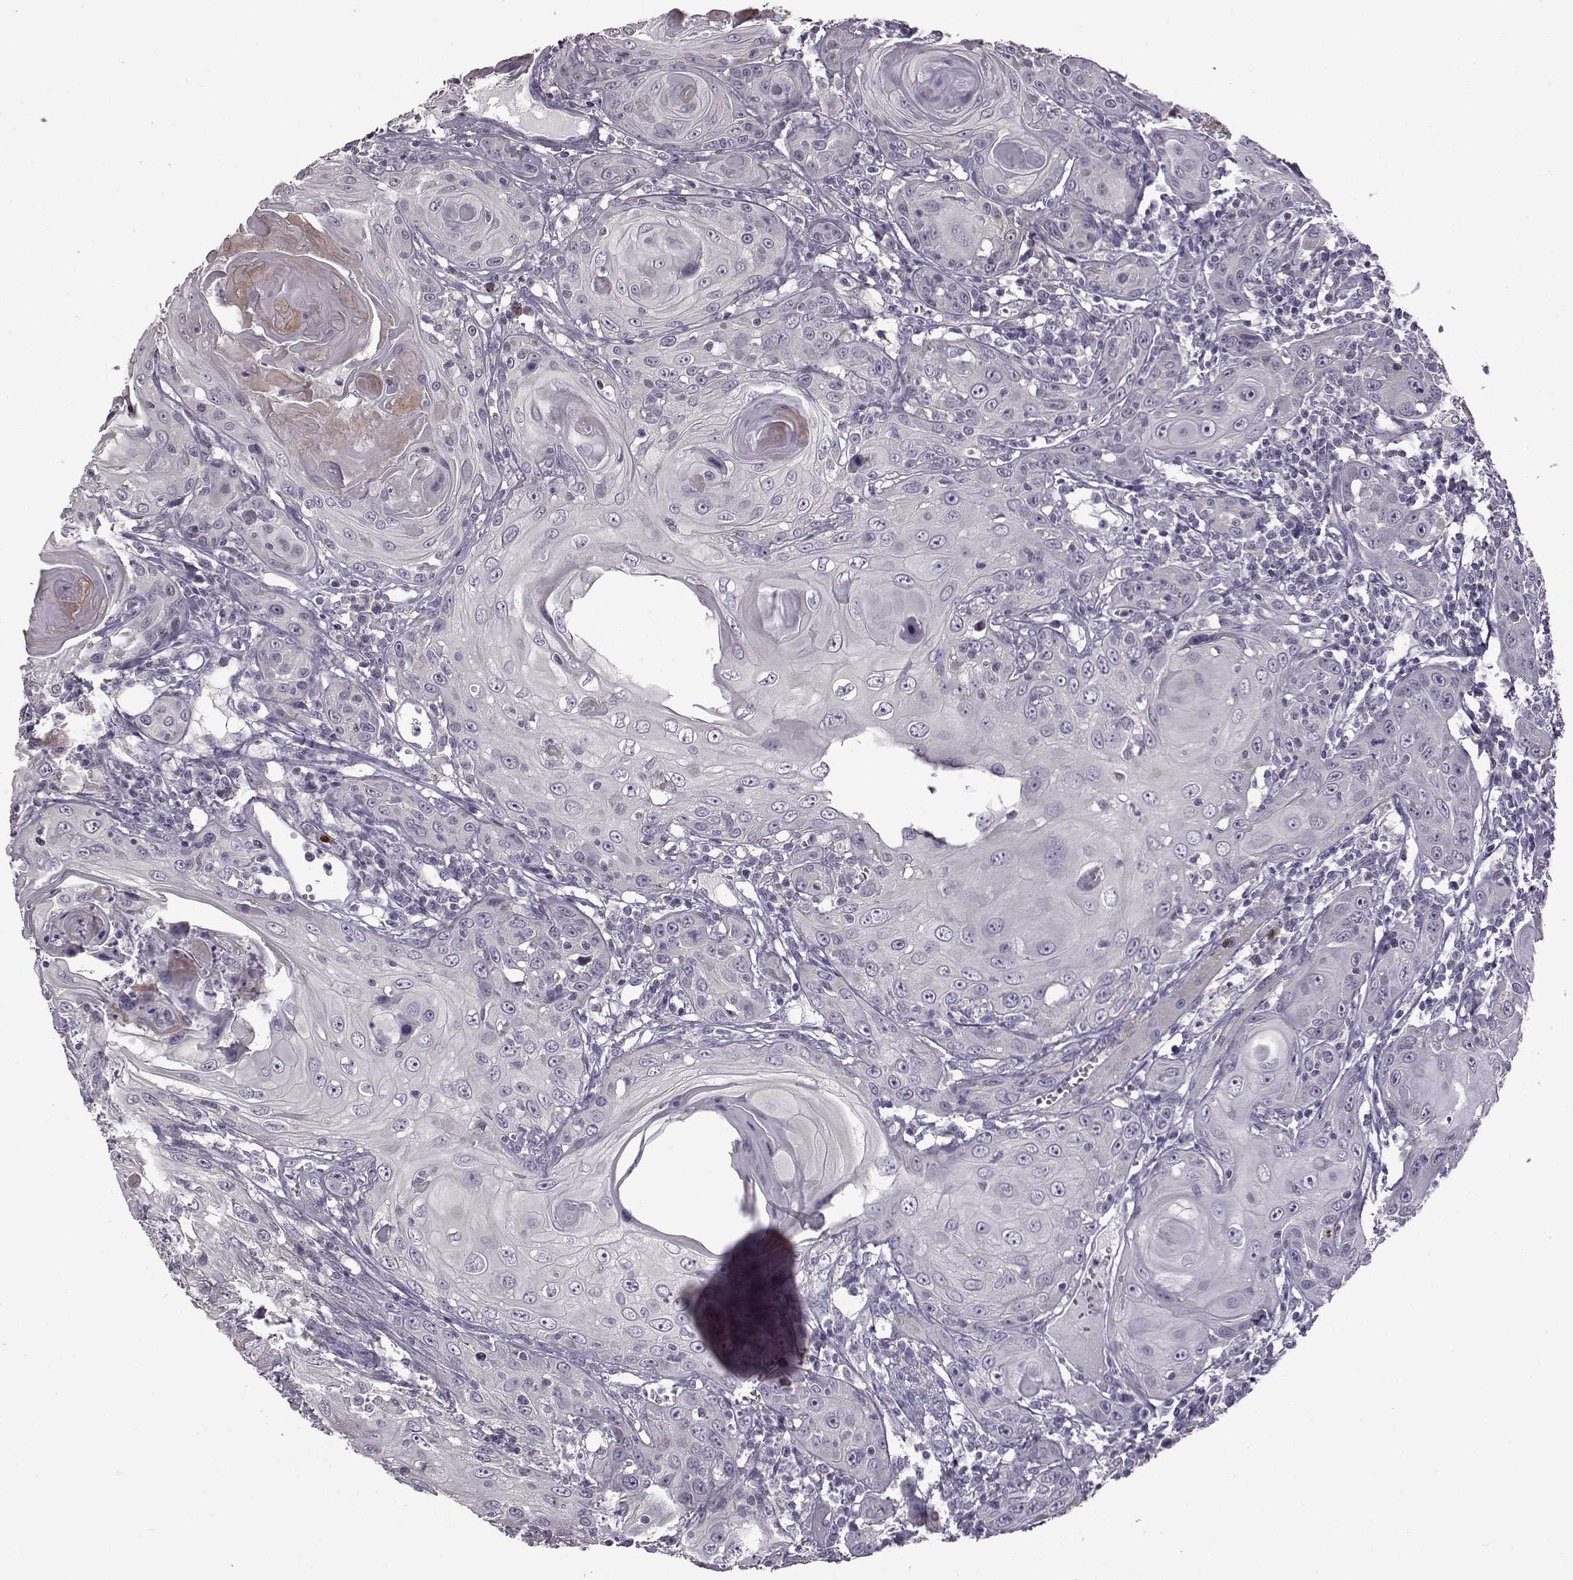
{"staining": {"intensity": "negative", "quantity": "none", "location": "none"}, "tissue": "head and neck cancer", "cell_type": "Tumor cells", "image_type": "cancer", "snomed": [{"axis": "morphology", "description": "Squamous cell carcinoma, NOS"}, {"axis": "topography", "description": "Head-Neck"}], "caption": "DAB immunohistochemical staining of human head and neck squamous cell carcinoma shows no significant positivity in tumor cells. (DAB (3,3'-diaminobenzidine) immunohistochemistry (IHC), high magnification).", "gene": "ADGRG2", "patient": {"sex": "female", "age": 80}}